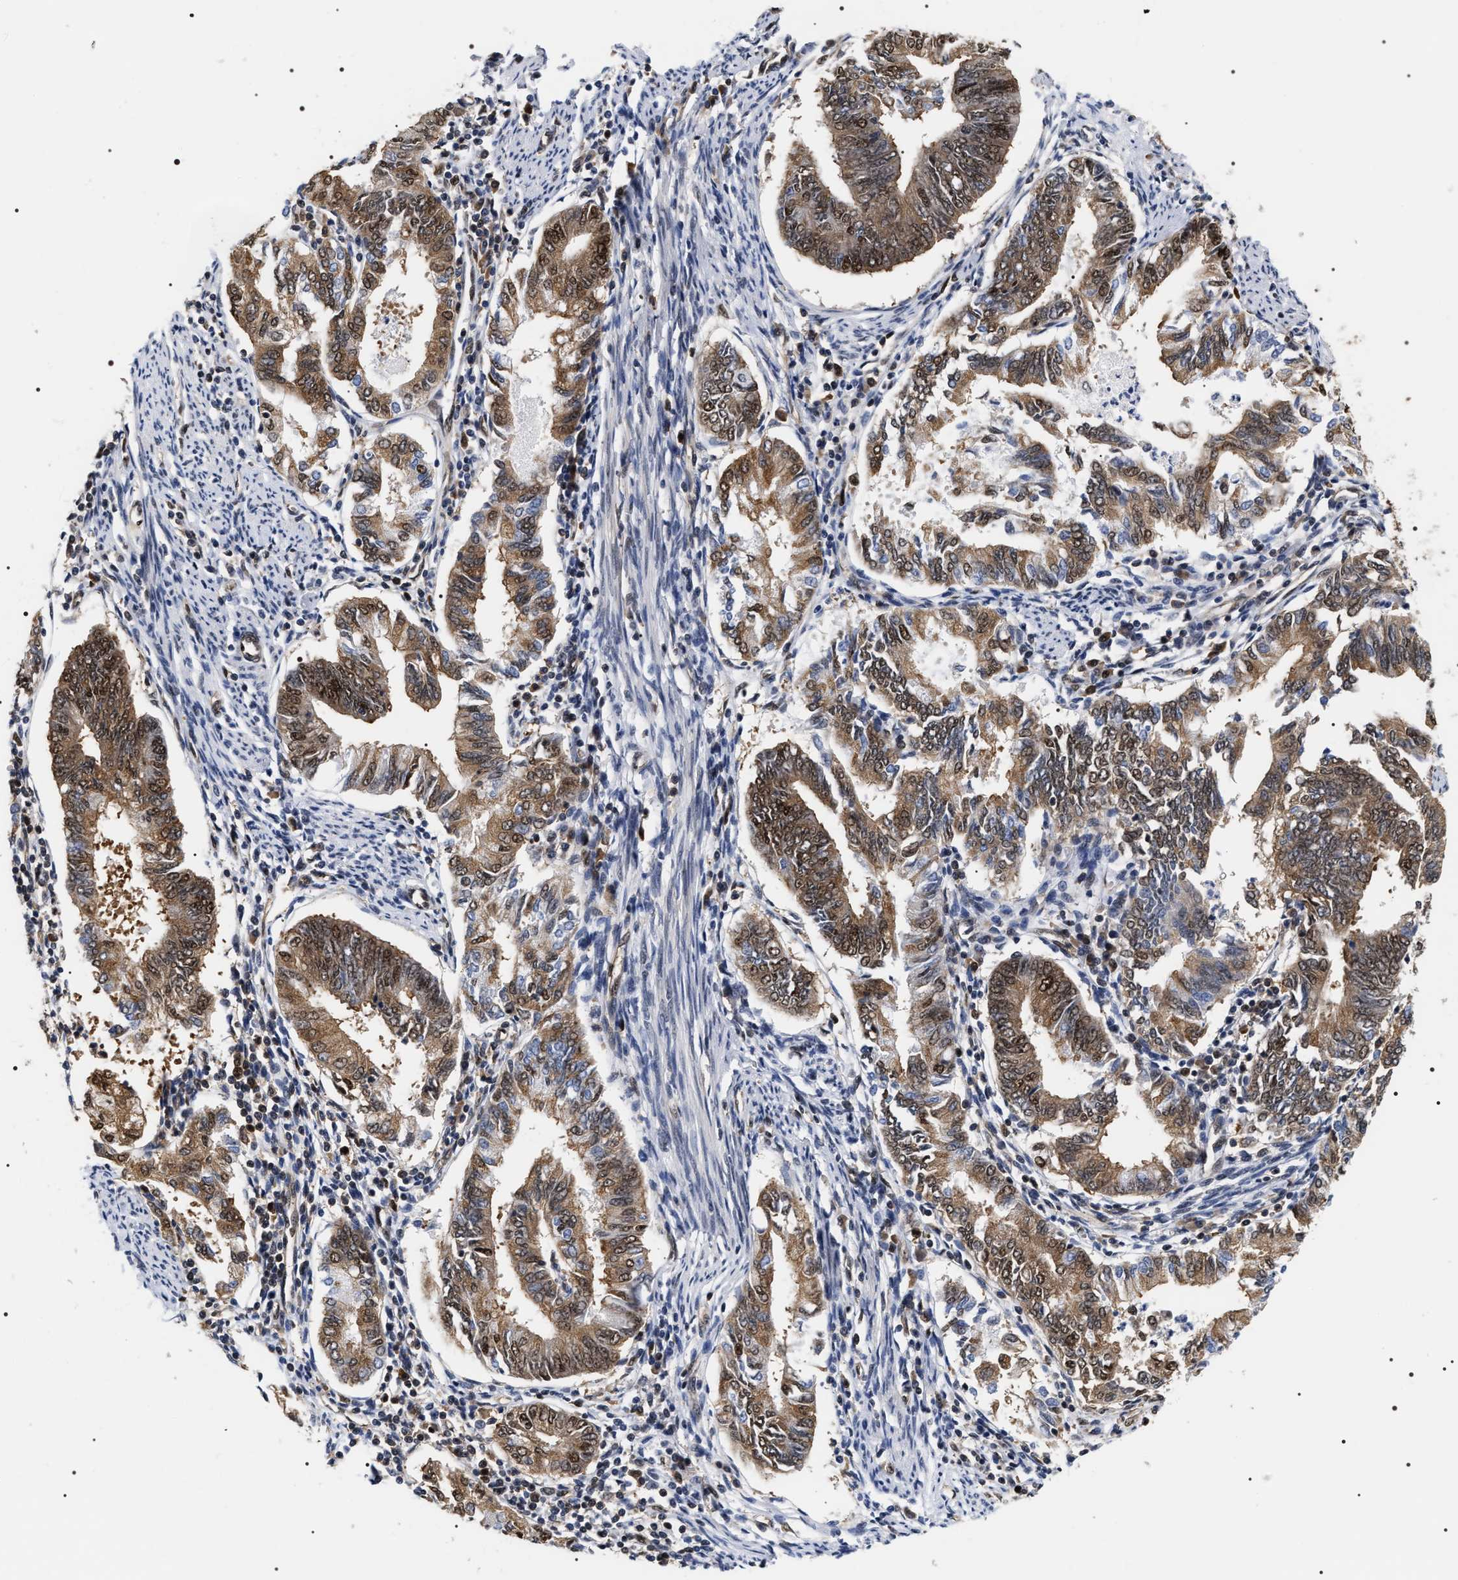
{"staining": {"intensity": "moderate", "quantity": ">75%", "location": "cytoplasmic/membranous,nuclear"}, "tissue": "endometrial cancer", "cell_type": "Tumor cells", "image_type": "cancer", "snomed": [{"axis": "morphology", "description": "Adenocarcinoma, NOS"}, {"axis": "topography", "description": "Endometrium"}], "caption": "Protein expression by immunohistochemistry (IHC) shows moderate cytoplasmic/membranous and nuclear positivity in about >75% of tumor cells in endometrial cancer (adenocarcinoma).", "gene": "BAG6", "patient": {"sex": "female", "age": 86}}